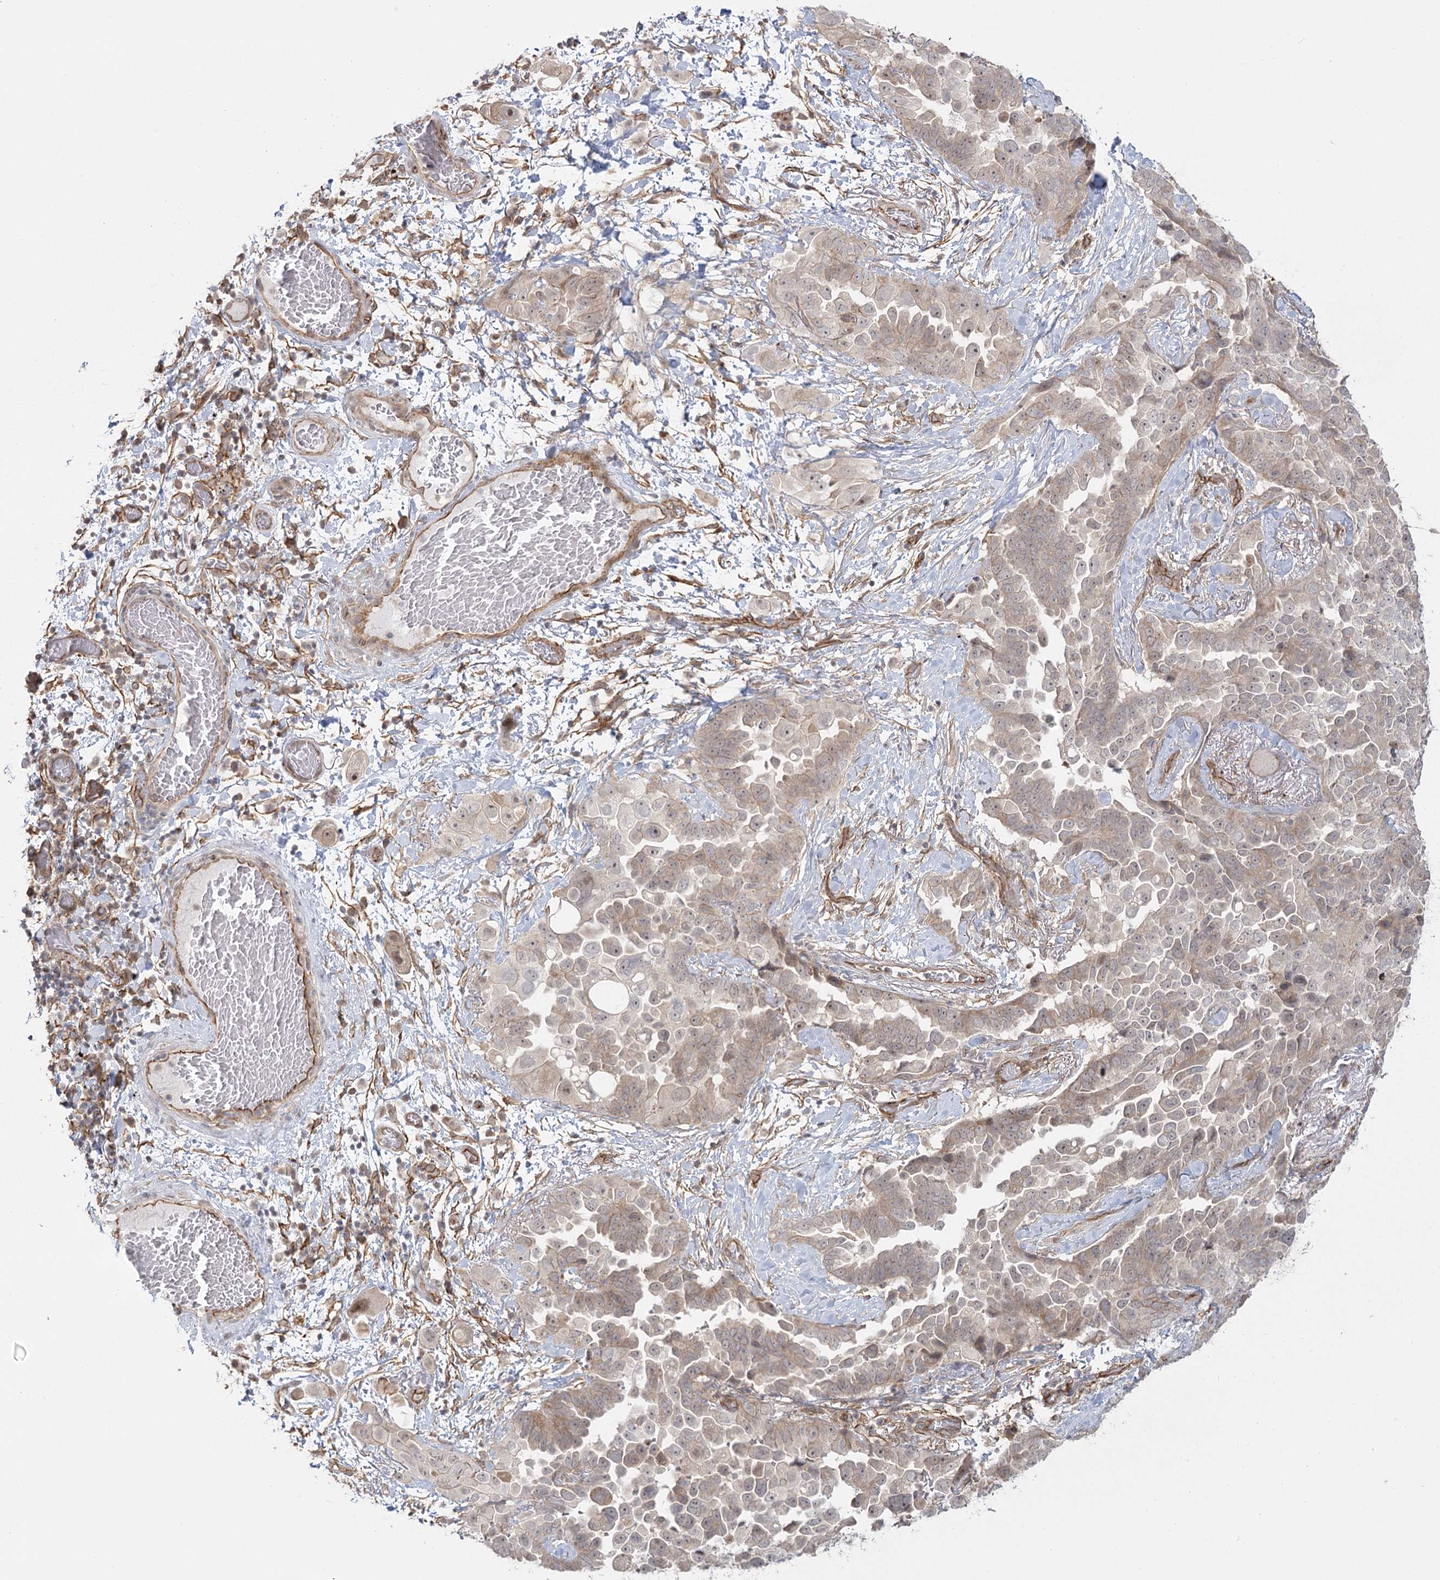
{"staining": {"intensity": "weak", "quantity": "<25%", "location": "cytoplasmic/membranous"}, "tissue": "lung cancer", "cell_type": "Tumor cells", "image_type": "cancer", "snomed": [{"axis": "morphology", "description": "Adenocarcinoma, NOS"}, {"axis": "topography", "description": "Lung"}], "caption": "This is an IHC micrograph of lung adenocarcinoma. There is no expression in tumor cells.", "gene": "RPP14", "patient": {"sex": "female", "age": 67}}